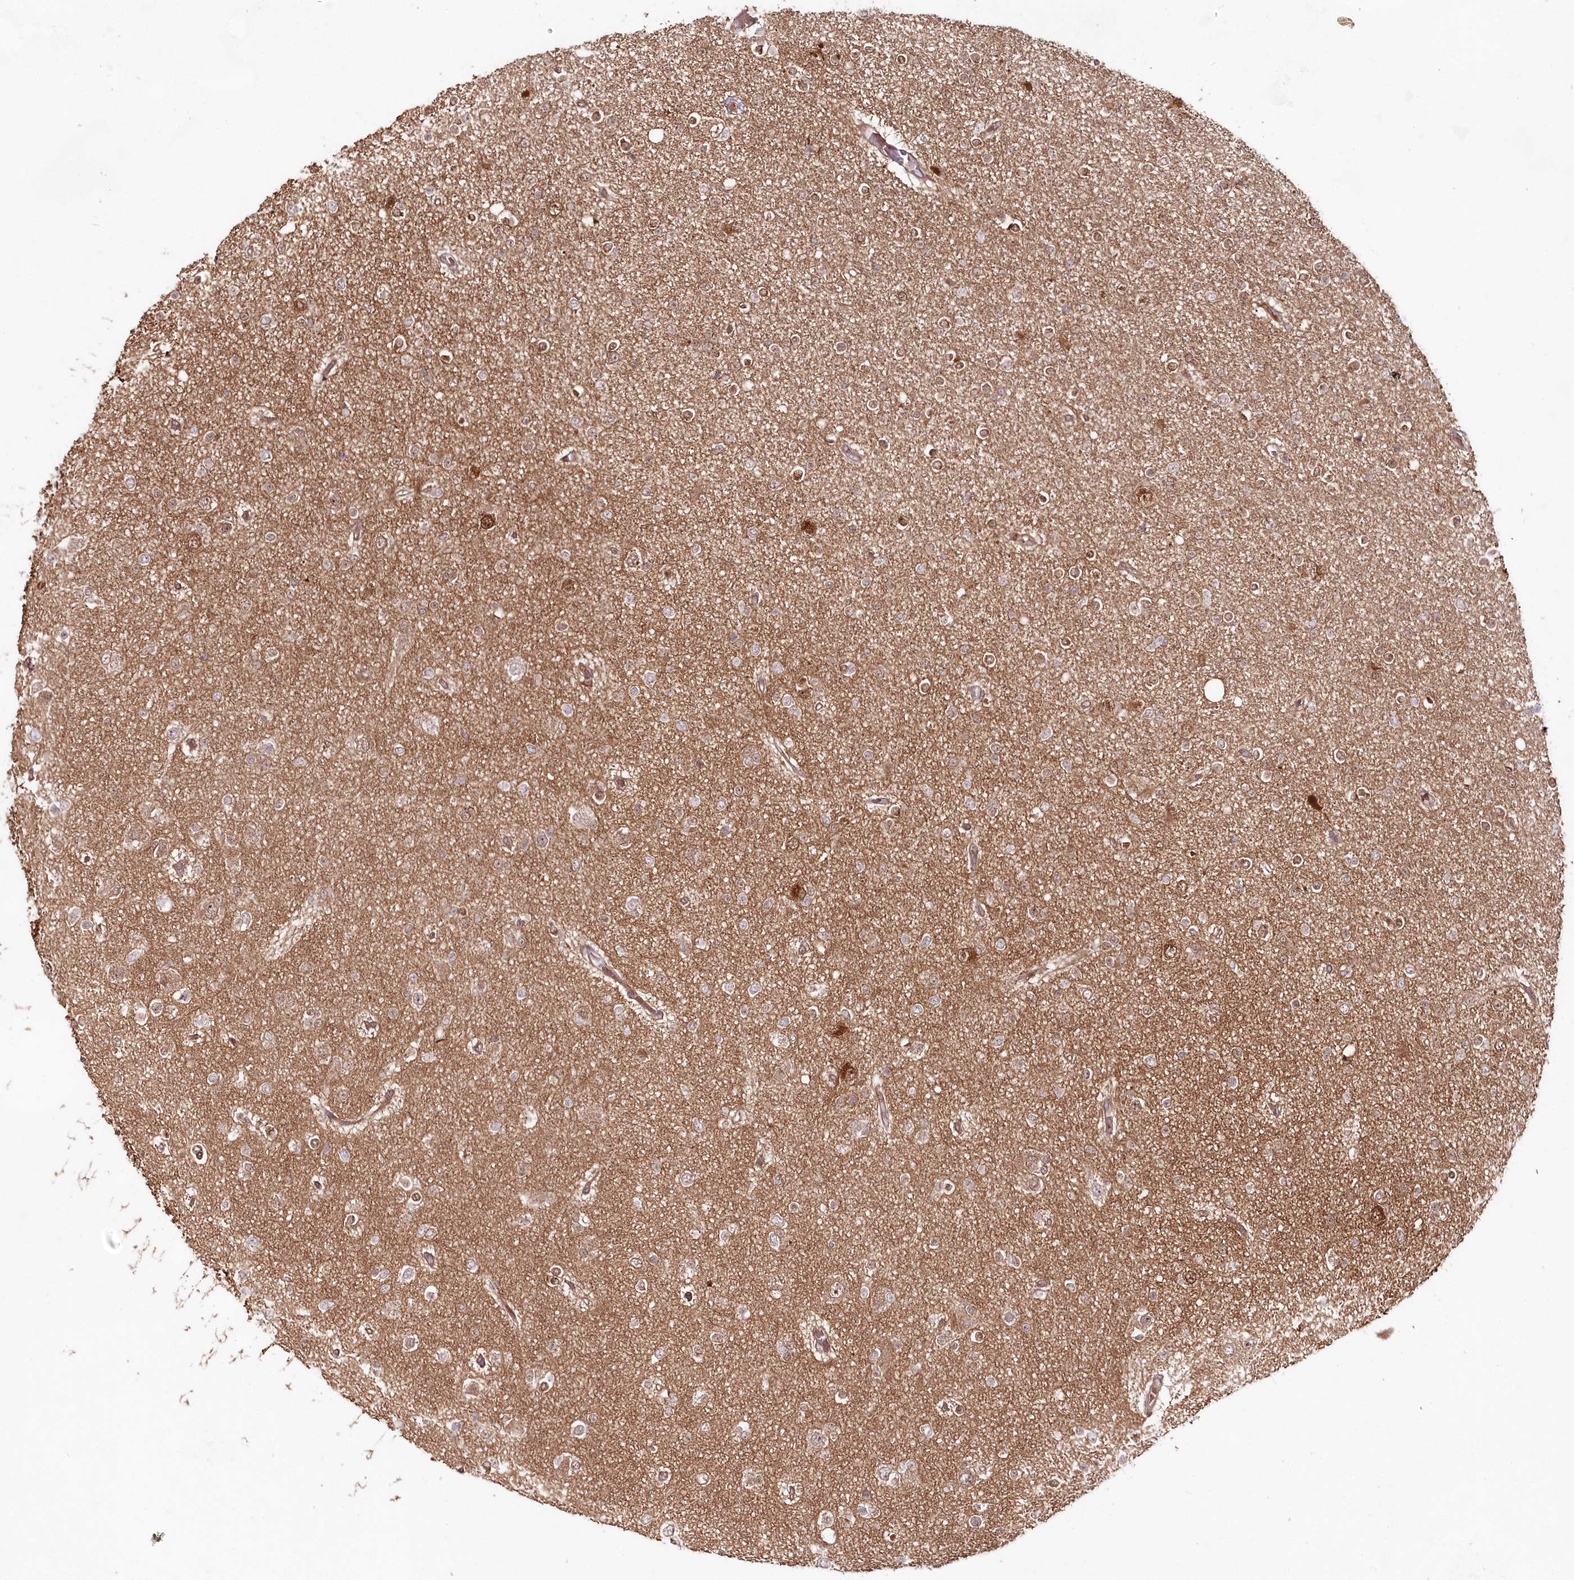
{"staining": {"intensity": "moderate", "quantity": "<25%", "location": "cytoplasmic/membranous,nuclear"}, "tissue": "glioma", "cell_type": "Tumor cells", "image_type": "cancer", "snomed": [{"axis": "morphology", "description": "Glioma, malignant, Low grade"}, {"axis": "topography", "description": "Brain"}], "caption": "Immunohistochemical staining of glioma shows moderate cytoplasmic/membranous and nuclear protein positivity in approximately <25% of tumor cells.", "gene": "IMPA1", "patient": {"sex": "female", "age": 22}}